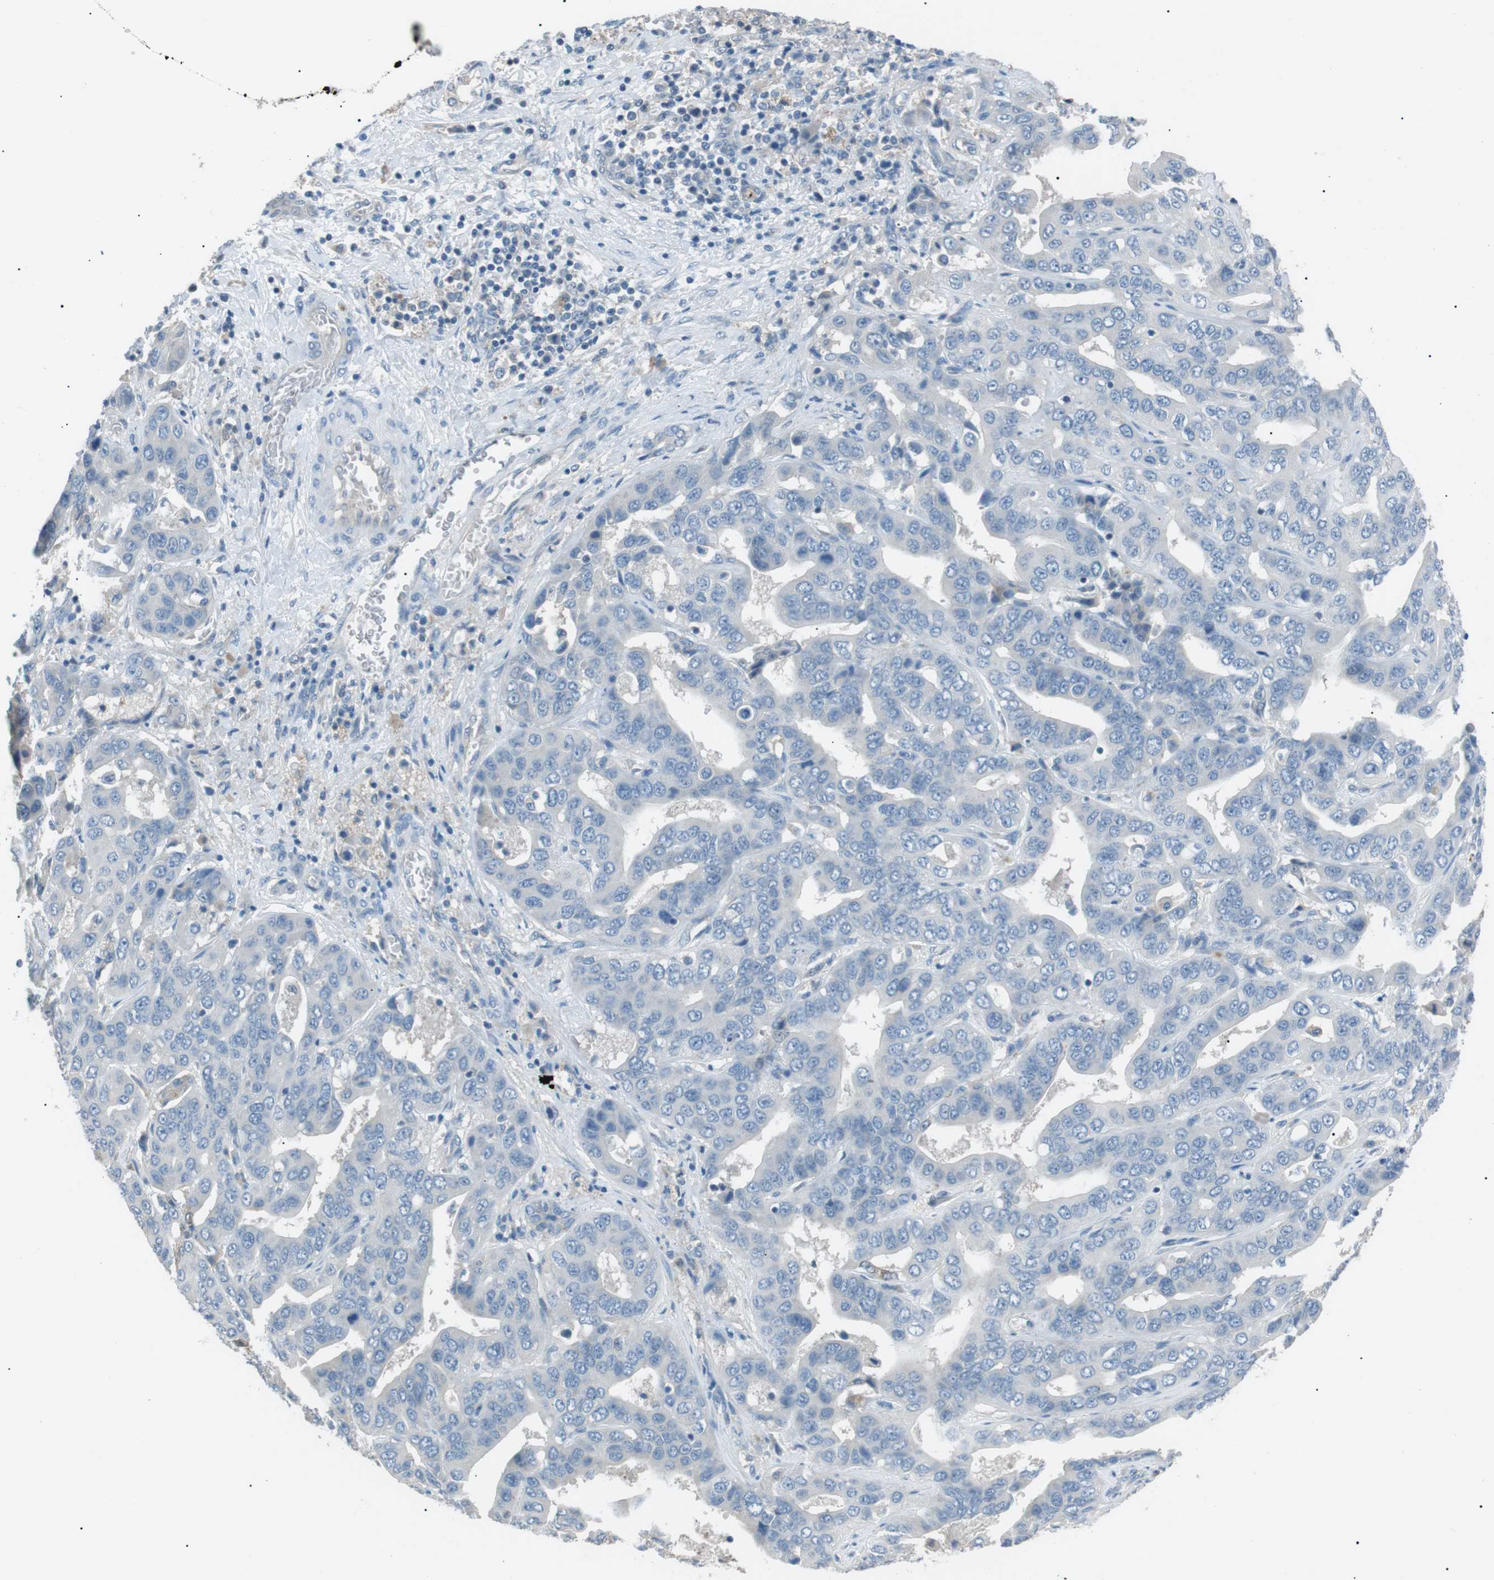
{"staining": {"intensity": "negative", "quantity": "none", "location": "none"}, "tissue": "liver cancer", "cell_type": "Tumor cells", "image_type": "cancer", "snomed": [{"axis": "morphology", "description": "Cholangiocarcinoma"}, {"axis": "topography", "description": "Liver"}], "caption": "This micrograph is of liver cholangiocarcinoma stained with IHC to label a protein in brown with the nuclei are counter-stained blue. There is no staining in tumor cells. (DAB immunohistochemistry (IHC) with hematoxylin counter stain).", "gene": "CDH26", "patient": {"sex": "female", "age": 52}}